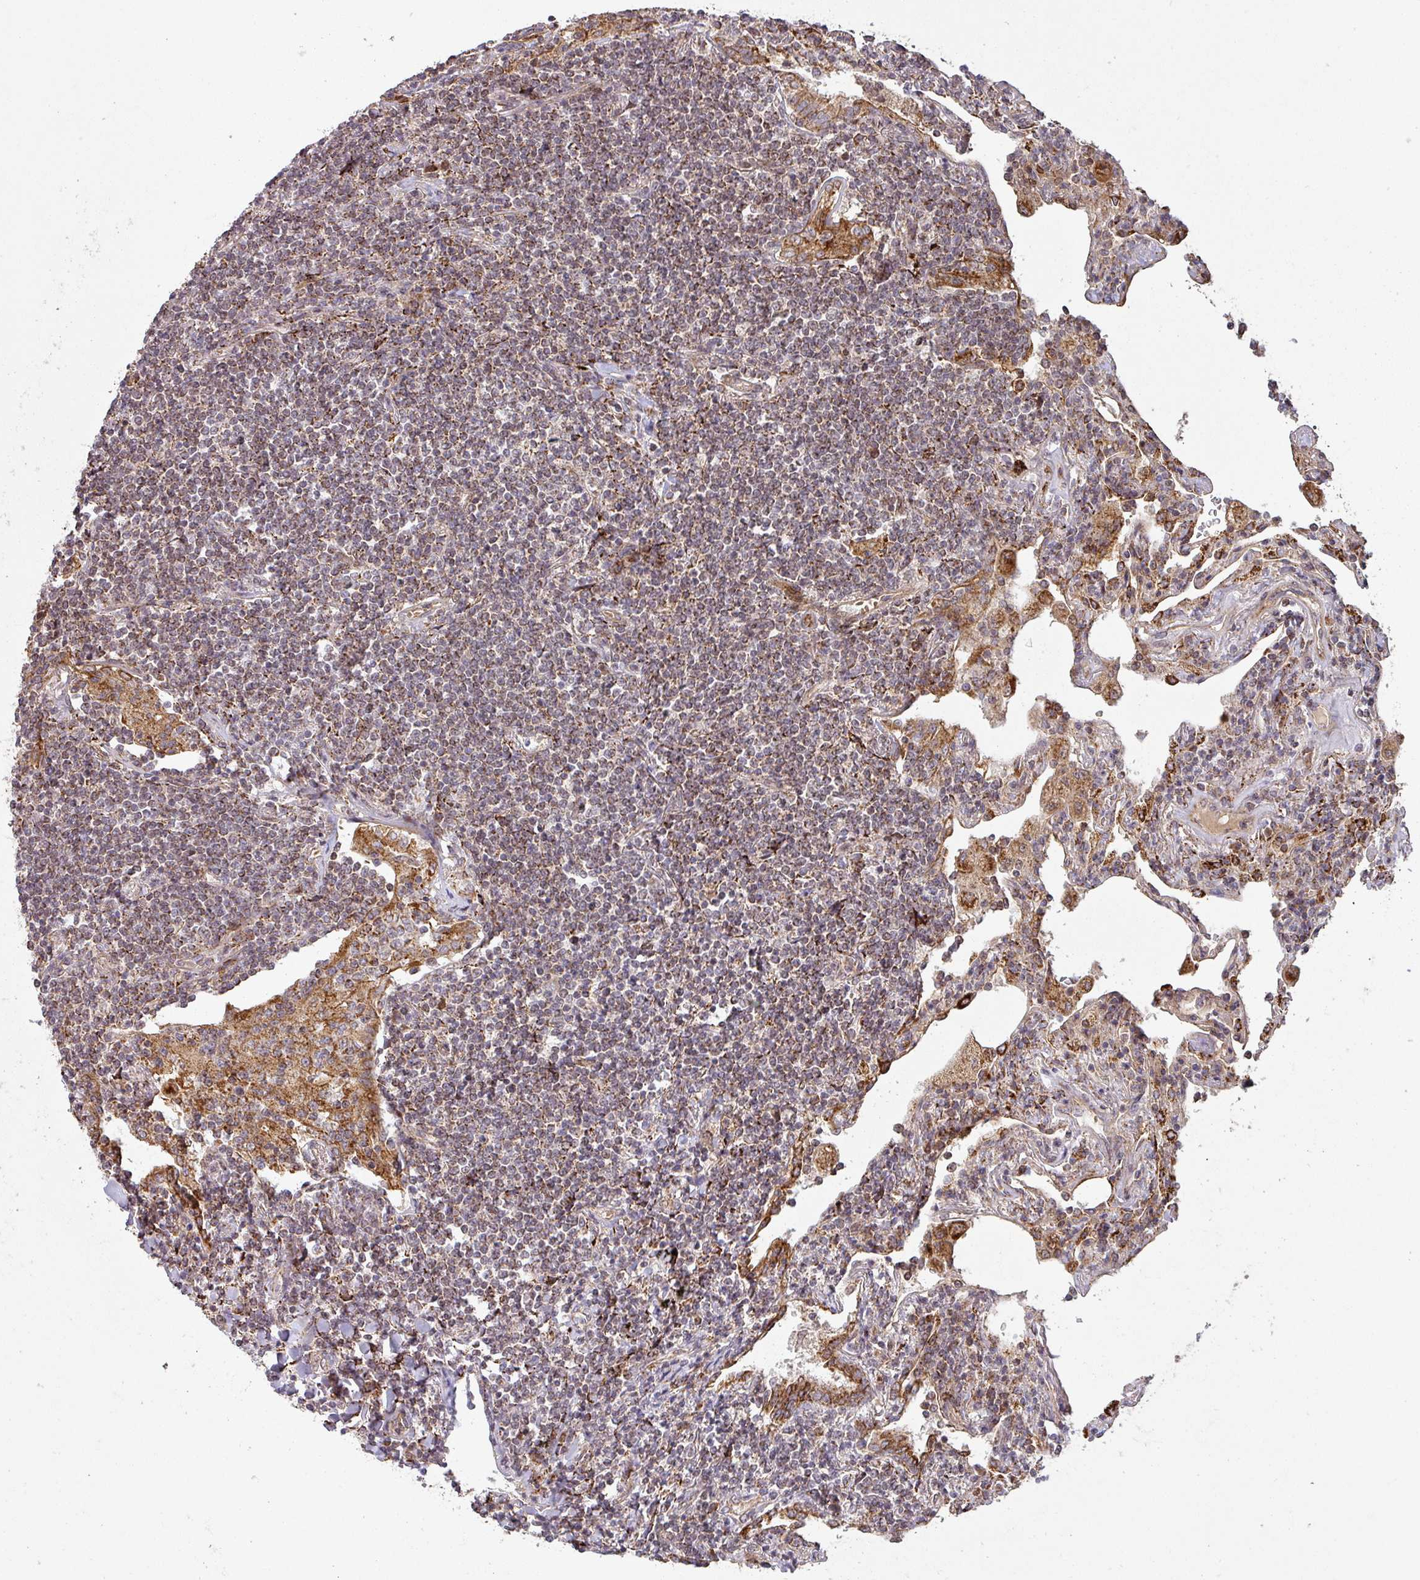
{"staining": {"intensity": "moderate", "quantity": ">75%", "location": "cytoplasmic/membranous"}, "tissue": "lymphoma", "cell_type": "Tumor cells", "image_type": "cancer", "snomed": [{"axis": "morphology", "description": "Malignant lymphoma, non-Hodgkin's type, Low grade"}, {"axis": "topography", "description": "Lung"}], "caption": "This histopathology image reveals malignant lymphoma, non-Hodgkin's type (low-grade) stained with immunohistochemistry (IHC) to label a protein in brown. The cytoplasmic/membranous of tumor cells show moderate positivity for the protein. Nuclei are counter-stained blue.", "gene": "GPD2", "patient": {"sex": "female", "age": 71}}